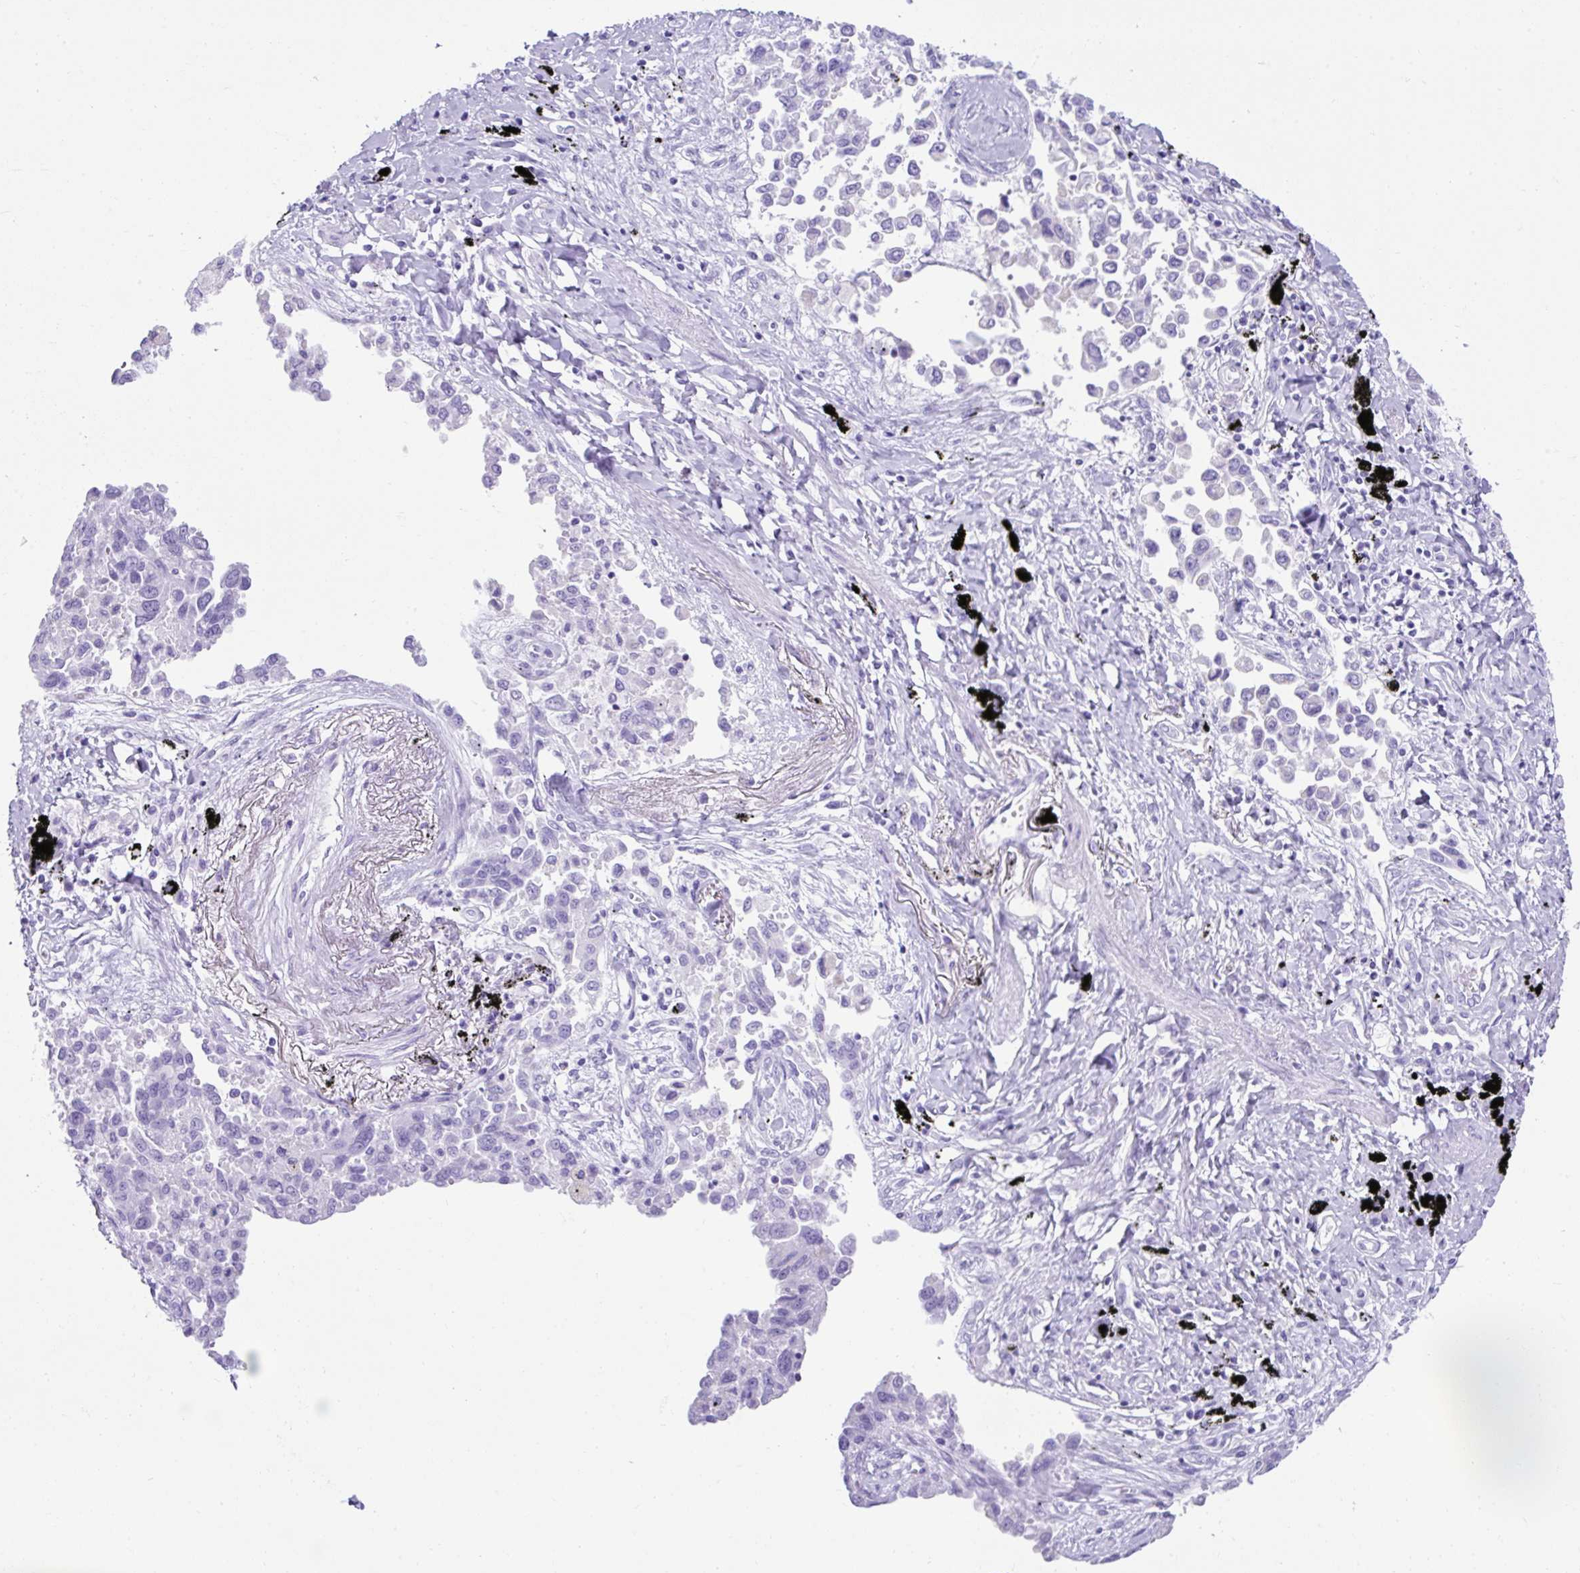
{"staining": {"intensity": "negative", "quantity": "none", "location": "none"}, "tissue": "lung cancer", "cell_type": "Tumor cells", "image_type": "cancer", "snomed": [{"axis": "morphology", "description": "Adenocarcinoma, NOS"}, {"axis": "topography", "description": "Lung"}], "caption": "DAB (3,3'-diaminobenzidine) immunohistochemical staining of lung cancer (adenocarcinoma) displays no significant staining in tumor cells.", "gene": "KRT12", "patient": {"sex": "male", "age": 67}}